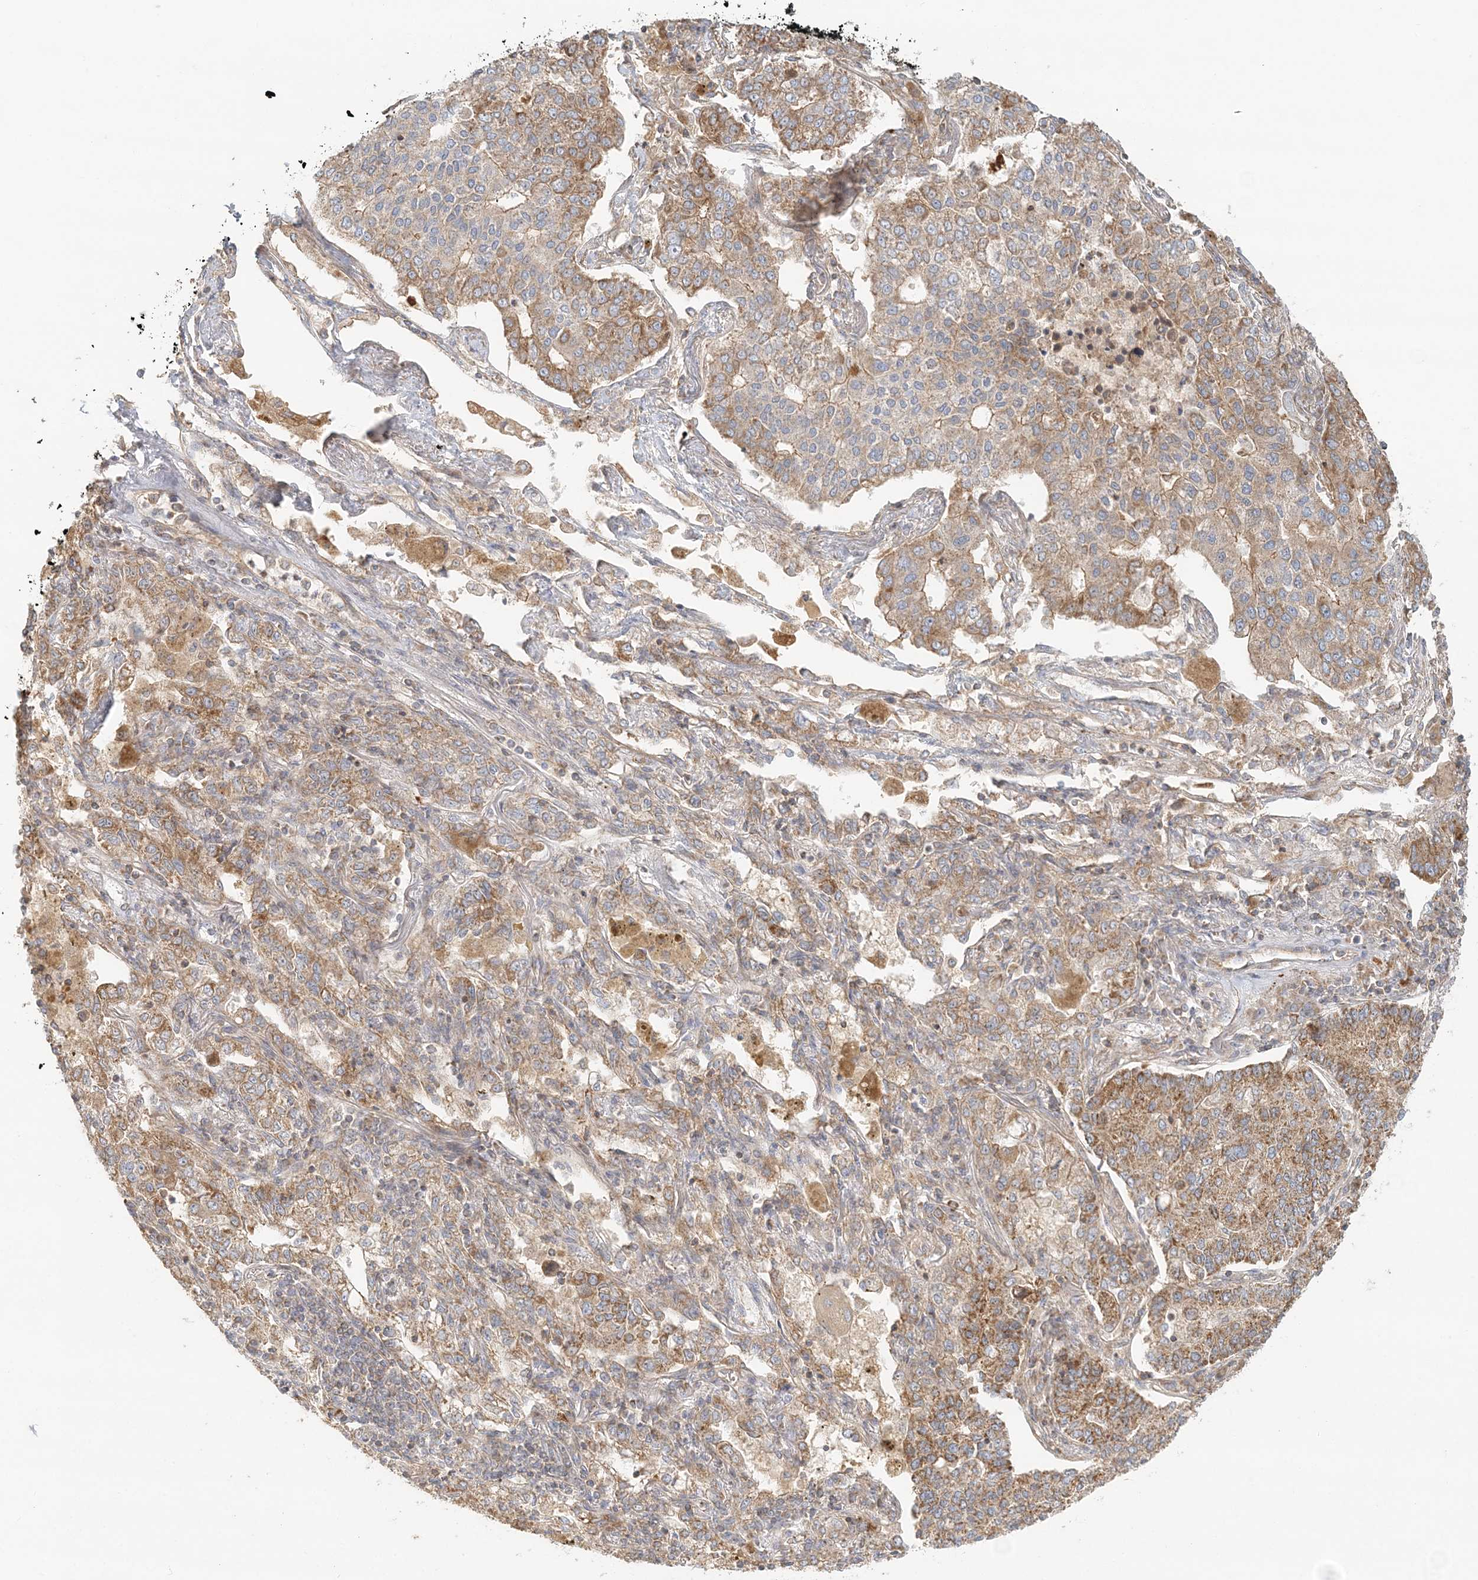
{"staining": {"intensity": "moderate", "quantity": ">75%", "location": "cytoplasmic/membranous"}, "tissue": "lung cancer", "cell_type": "Tumor cells", "image_type": "cancer", "snomed": [{"axis": "morphology", "description": "Adenocarcinoma, NOS"}, {"axis": "topography", "description": "Lung"}], "caption": "Immunohistochemical staining of lung cancer (adenocarcinoma) reveals medium levels of moderate cytoplasmic/membranous protein staining in about >75% of tumor cells.", "gene": "KIAA0232", "patient": {"sex": "male", "age": 49}}